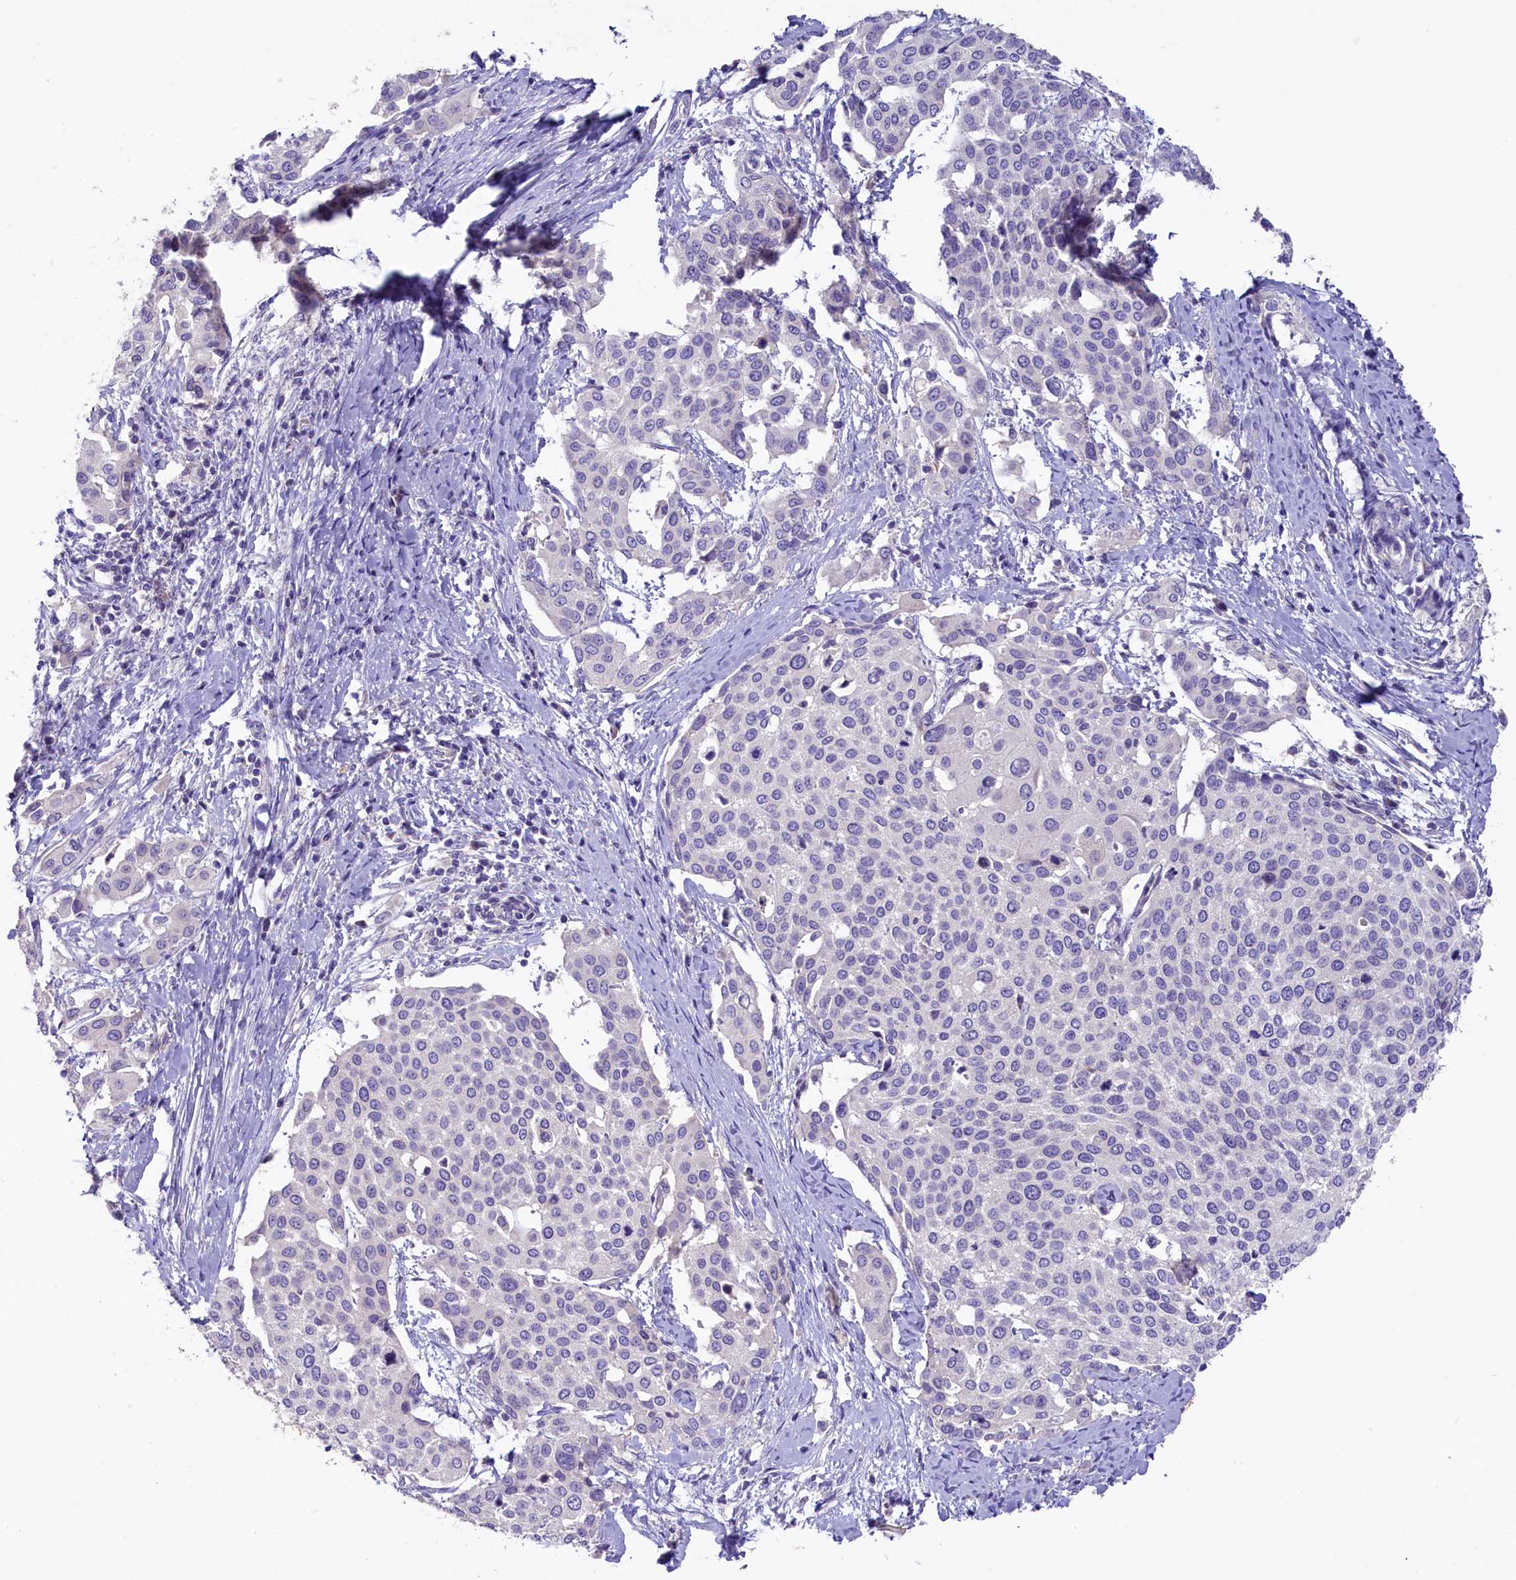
{"staining": {"intensity": "negative", "quantity": "none", "location": "none"}, "tissue": "cervical cancer", "cell_type": "Tumor cells", "image_type": "cancer", "snomed": [{"axis": "morphology", "description": "Squamous cell carcinoma, NOS"}, {"axis": "topography", "description": "Cervix"}], "caption": "High power microscopy histopathology image of an immunohistochemistry (IHC) image of cervical cancer (squamous cell carcinoma), revealing no significant staining in tumor cells.", "gene": "CD99L2", "patient": {"sex": "female", "age": 44}}